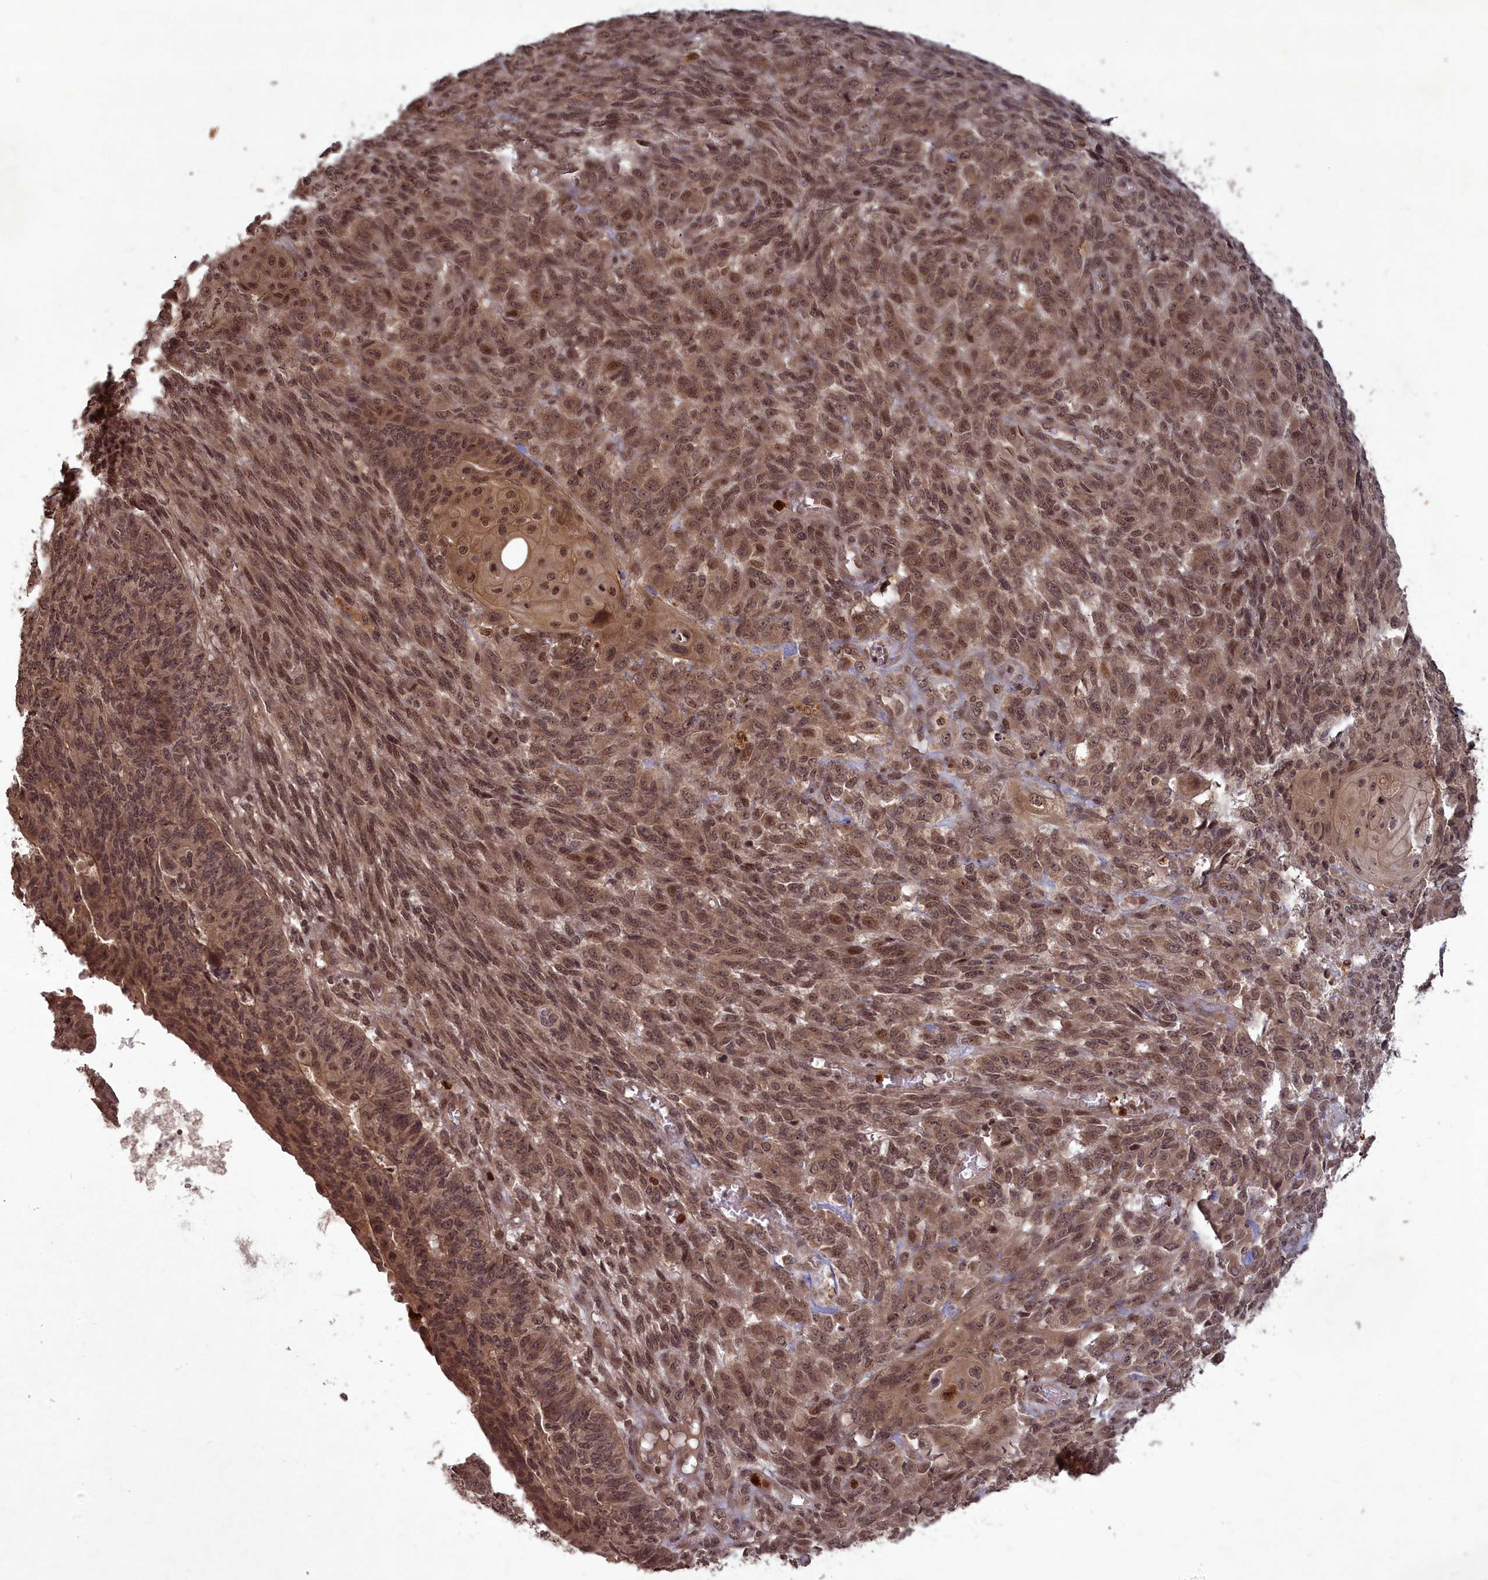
{"staining": {"intensity": "moderate", "quantity": ">75%", "location": "nuclear"}, "tissue": "endometrial cancer", "cell_type": "Tumor cells", "image_type": "cancer", "snomed": [{"axis": "morphology", "description": "Adenocarcinoma, NOS"}, {"axis": "topography", "description": "Endometrium"}], "caption": "IHC photomicrograph of neoplastic tissue: human endometrial adenocarcinoma stained using immunohistochemistry (IHC) demonstrates medium levels of moderate protein expression localized specifically in the nuclear of tumor cells, appearing as a nuclear brown color.", "gene": "SRMS", "patient": {"sex": "female", "age": 32}}